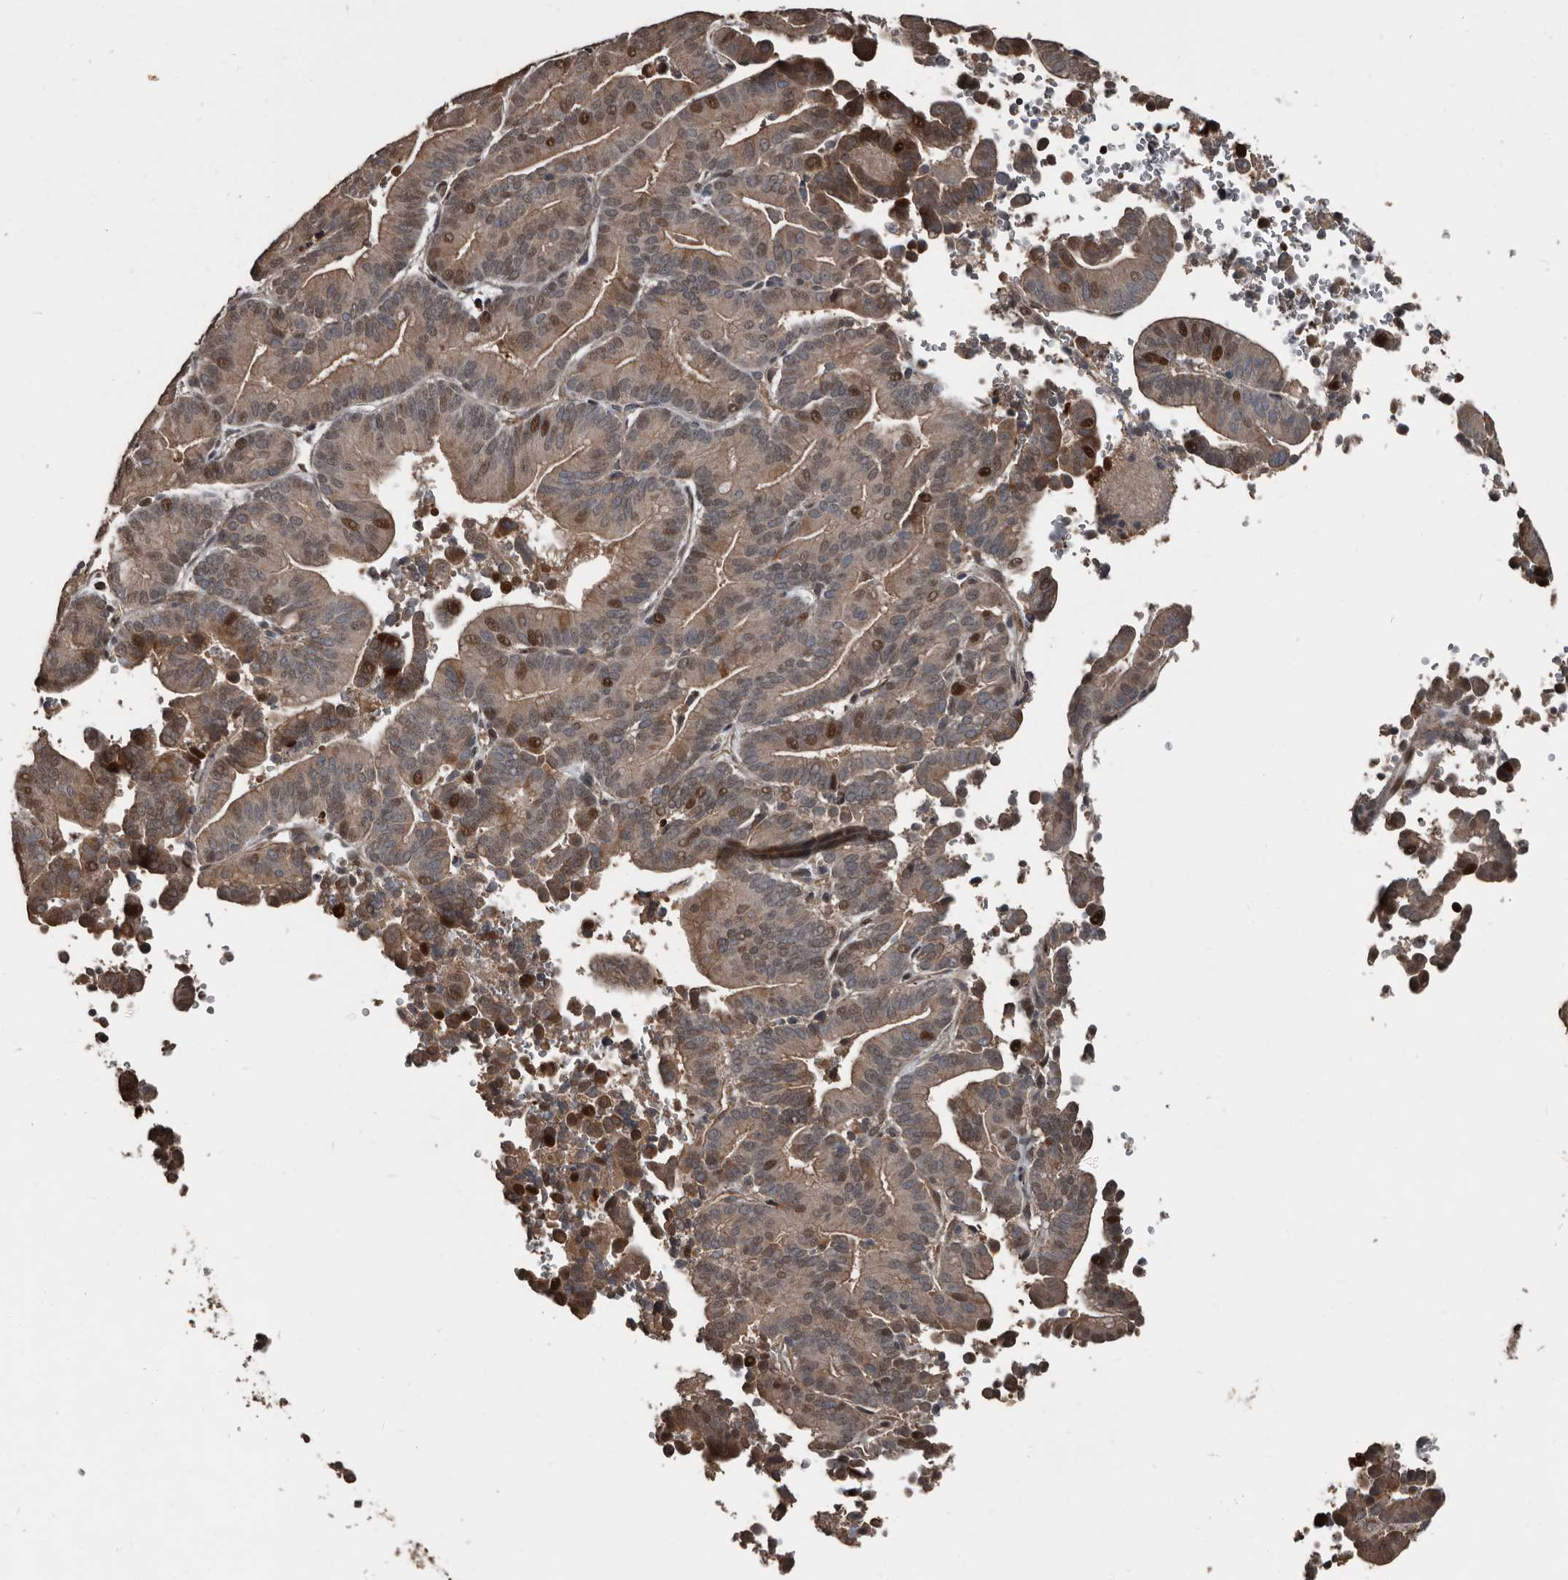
{"staining": {"intensity": "moderate", "quantity": ">75%", "location": "cytoplasmic/membranous"}, "tissue": "liver cancer", "cell_type": "Tumor cells", "image_type": "cancer", "snomed": [{"axis": "morphology", "description": "Cholangiocarcinoma"}, {"axis": "topography", "description": "Liver"}], "caption": "This image reveals IHC staining of liver cholangiocarcinoma, with medium moderate cytoplasmic/membranous expression in approximately >75% of tumor cells.", "gene": "FSBP", "patient": {"sex": "female", "age": 75}}